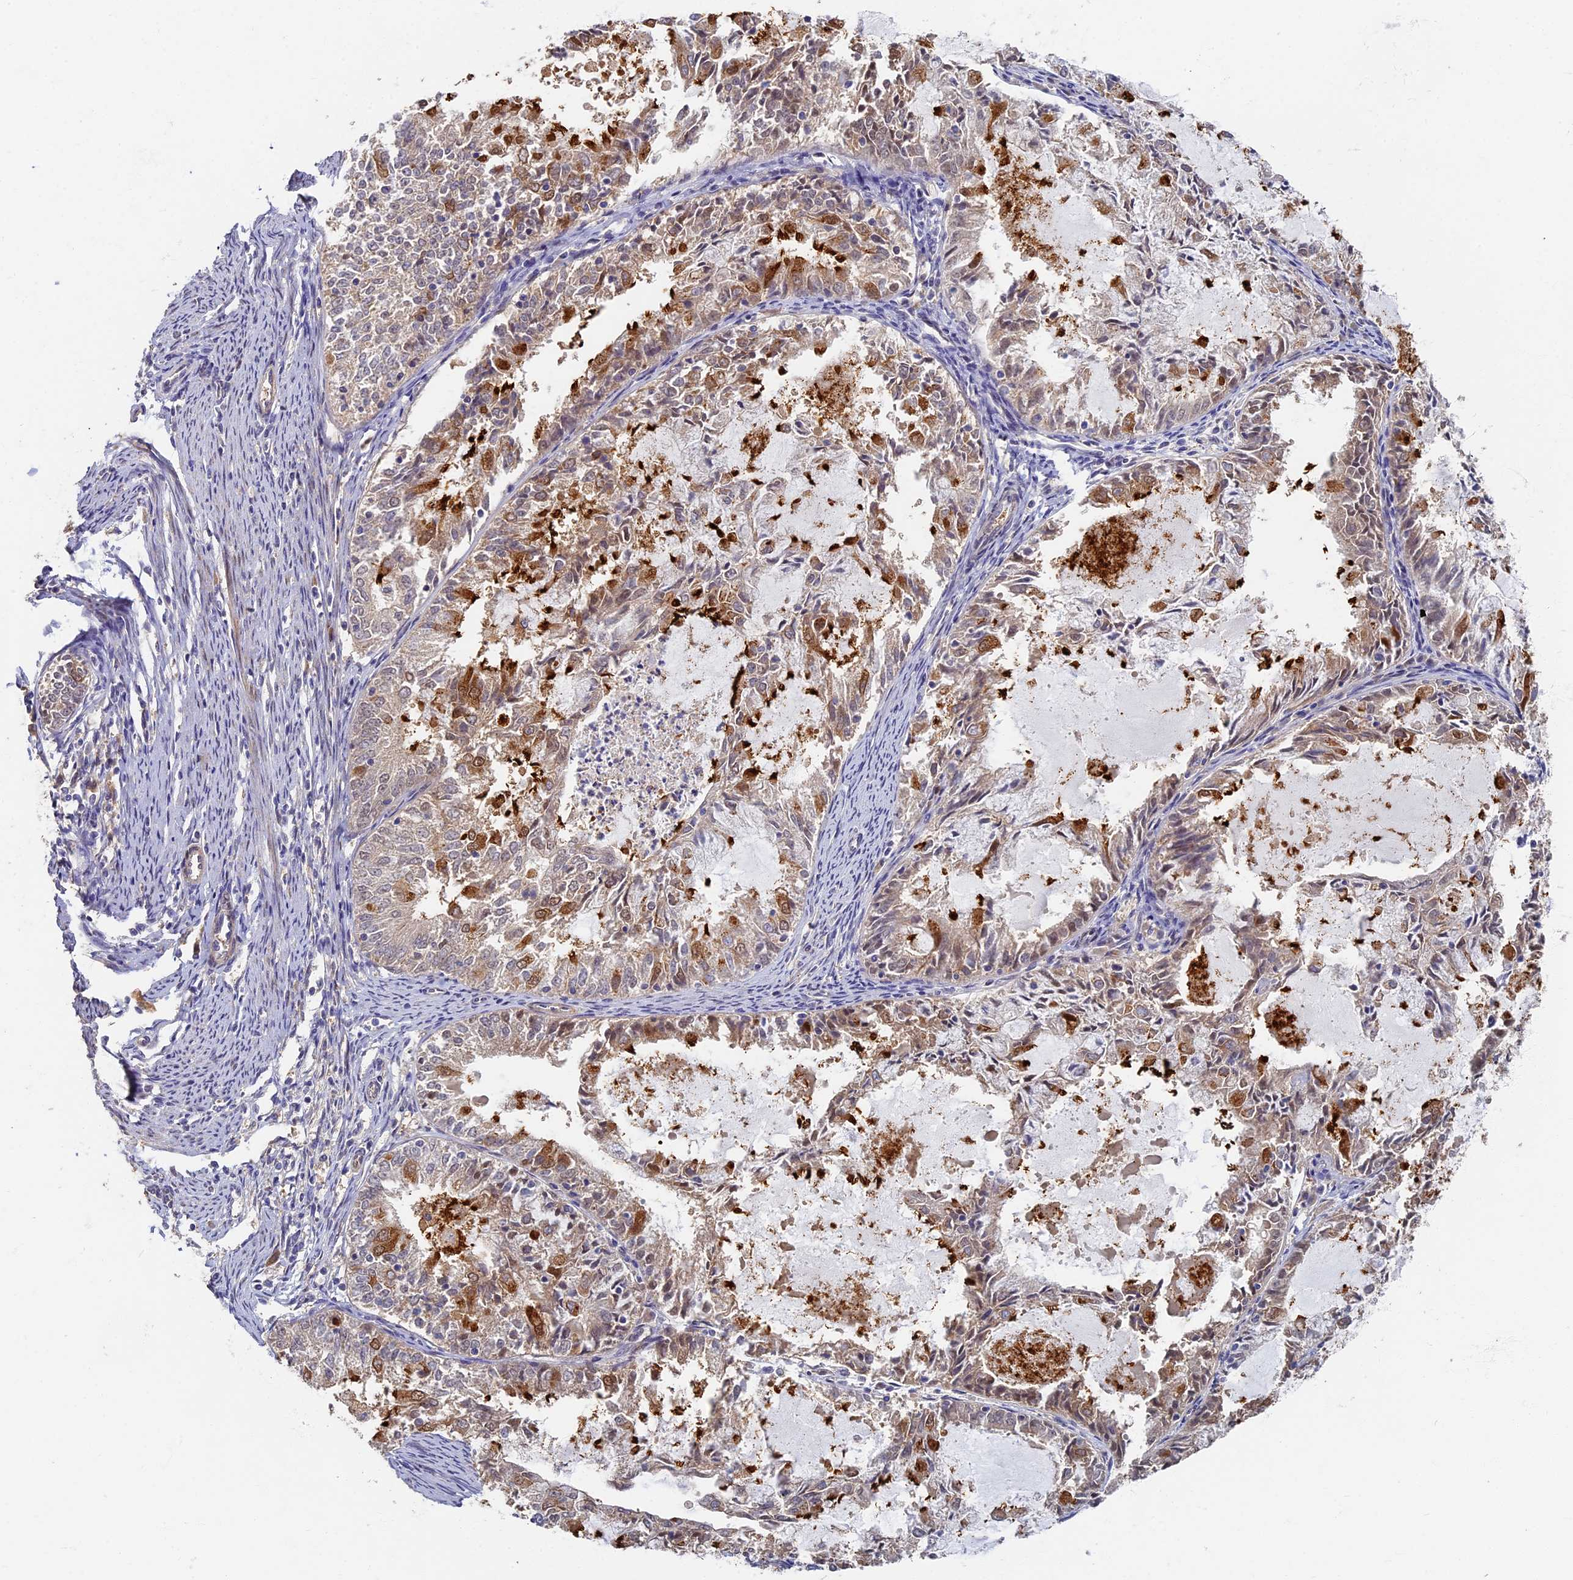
{"staining": {"intensity": "negative", "quantity": "none", "location": "none"}, "tissue": "endometrial cancer", "cell_type": "Tumor cells", "image_type": "cancer", "snomed": [{"axis": "morphology", "description": "Adenocarcinoma, NOS"}, {"axis": "topography", "description": "Endometrium"}], "caption": "An immunohistochemistry image of endometrial cancer (adenocarcinoma) is shown. There is no staining in tumor cells of endometrial cancer (adenocarcinoma).", "gene": "RSPH3", "patient": {"sex": "female", "age": 57}}